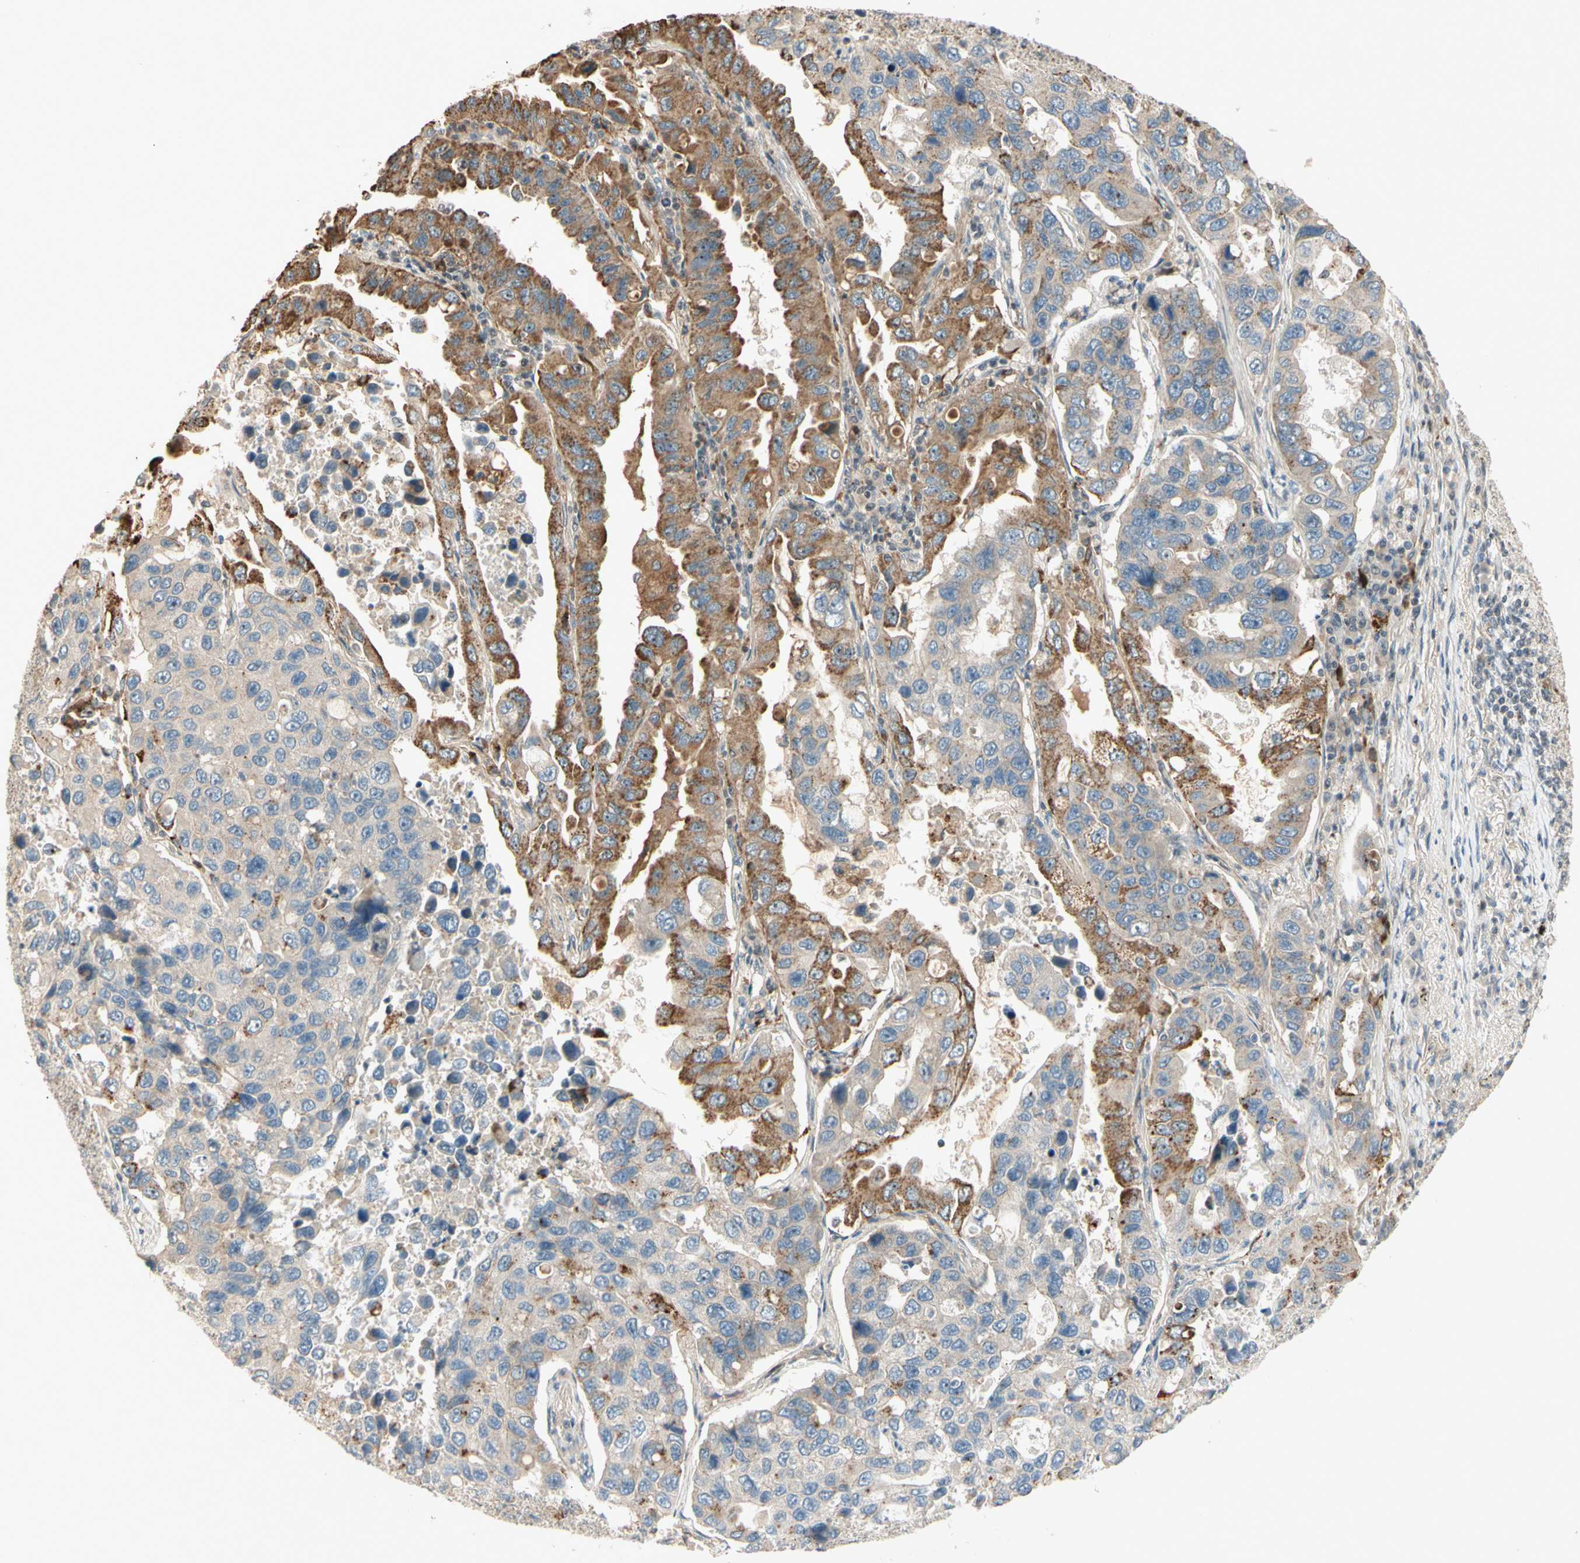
{"staining": {"intensity": "moderate", "quantity": "25%-75%", "location": "cytoplasmic/membranous"}, "tissue": "lung cancer", "cell_type": "Tumor cells", "image_type": "cancer", "snomed": [{"axis": "morphology", "description": "Adenocarcinoma, NOS"}, {"axis": "topography", "description": "Lung"}], "caption": "Moderate cytoplasmic/membranous expression for a protein is present in about 25%-75% of tumor cells of lung adenocarcinoma using immunohistochemistry (IHC).", "gene": "NFYA", "patient": {"sex": "male", "age": 64}}